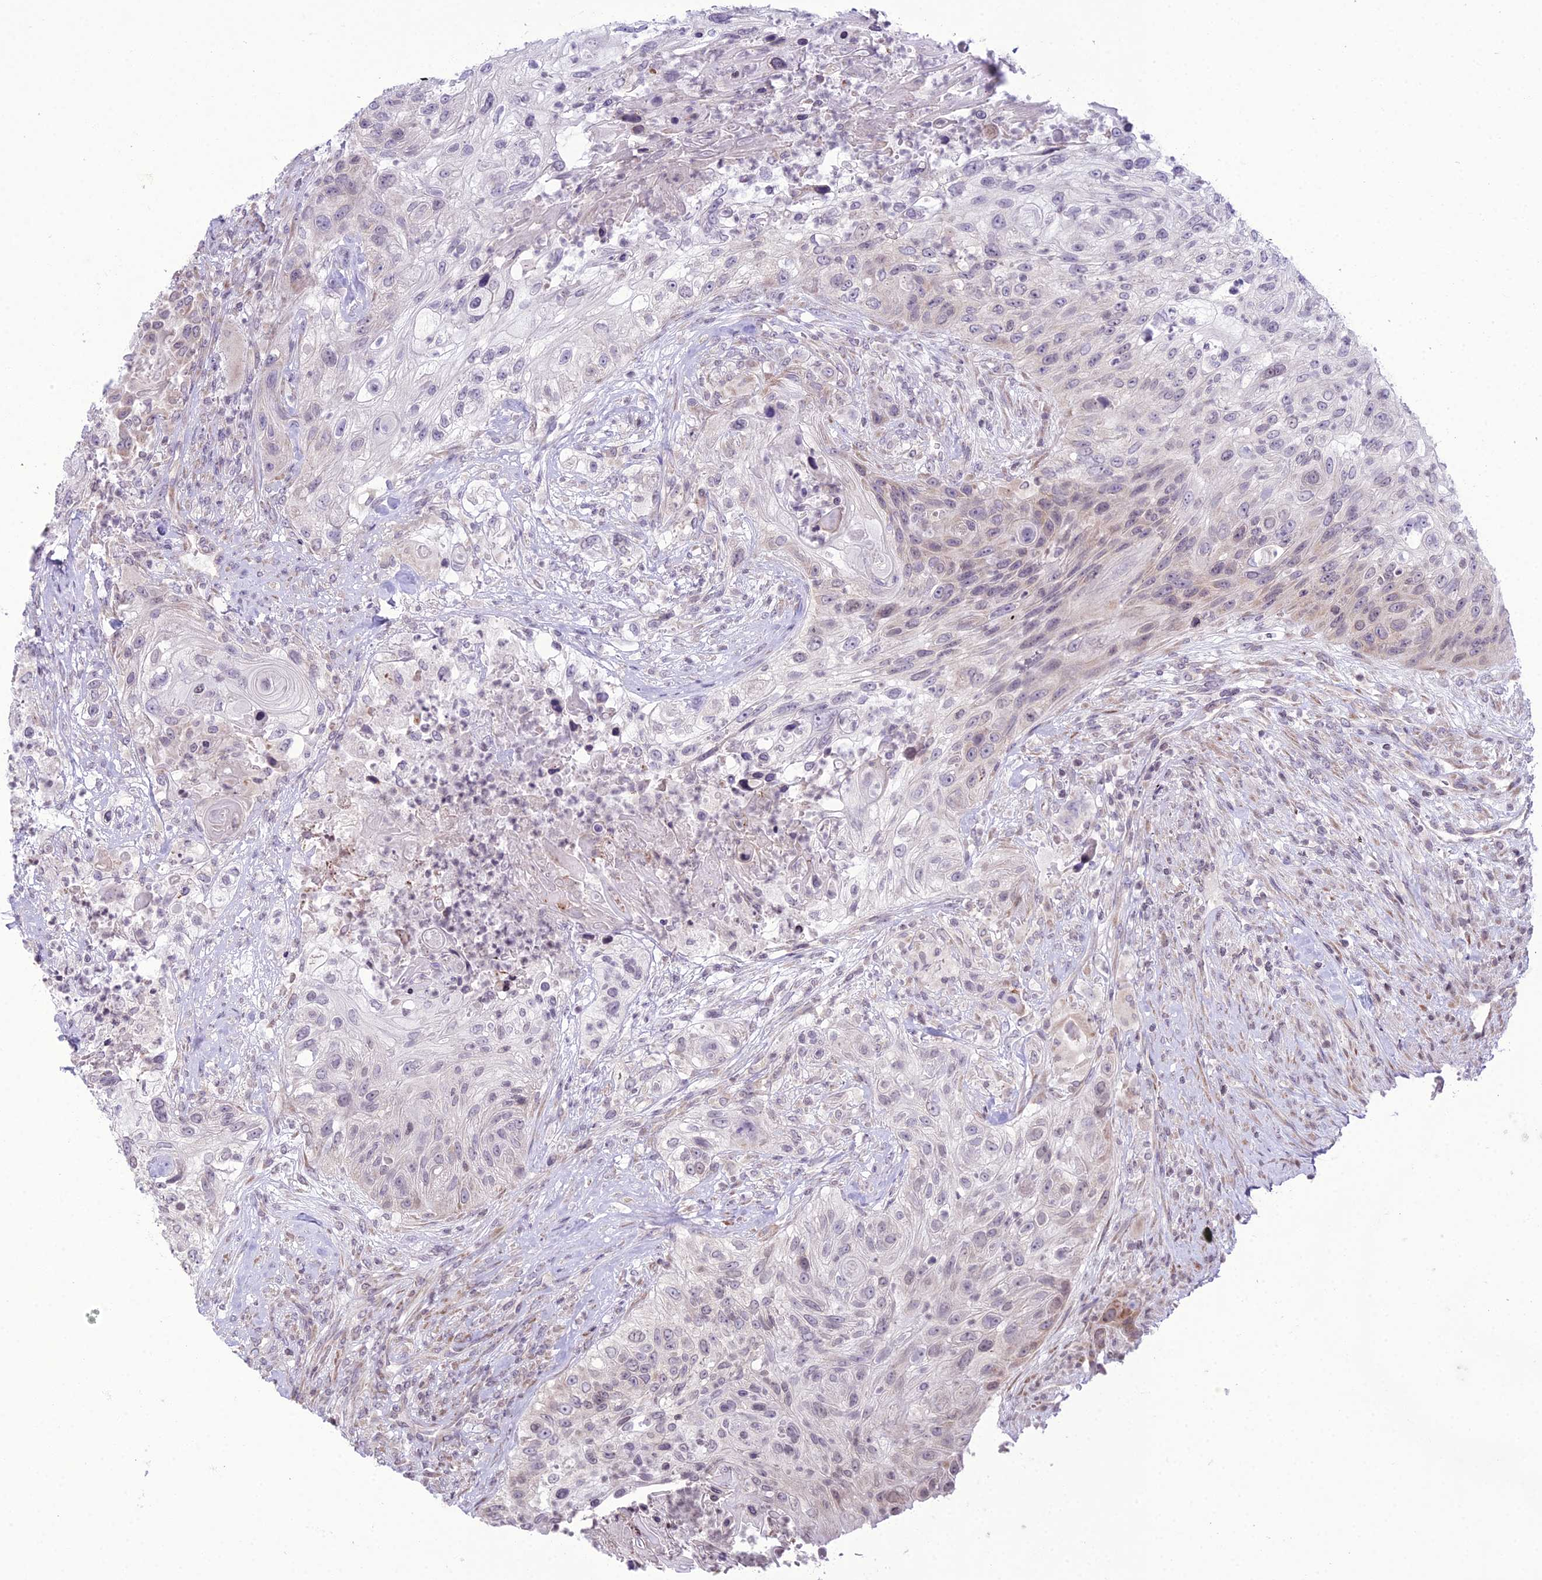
{"staining": {"intensity": "weak", "quantity": "<25%", "location": "cytoplasmic/membranous"}, "tissue": "urothelial cancer", "cell_type": "Tumor cells", "image_type": "cancer", "snomed": [{"axis": "morphology", "description": "Urothelial carcinoma, High grade"}, {"axis": "topography", "description": "Urinary bladder"}], "caption": "The image exhibits no significant positivity in tumor cells of urothelial carcinoma (high-grade). (Brightfield microscopy of DAB (3,3'-diaminobenzidine) IHC at high magnification).", "gene": "RPS26", "patient": {"sex": "female", "age": 60}}